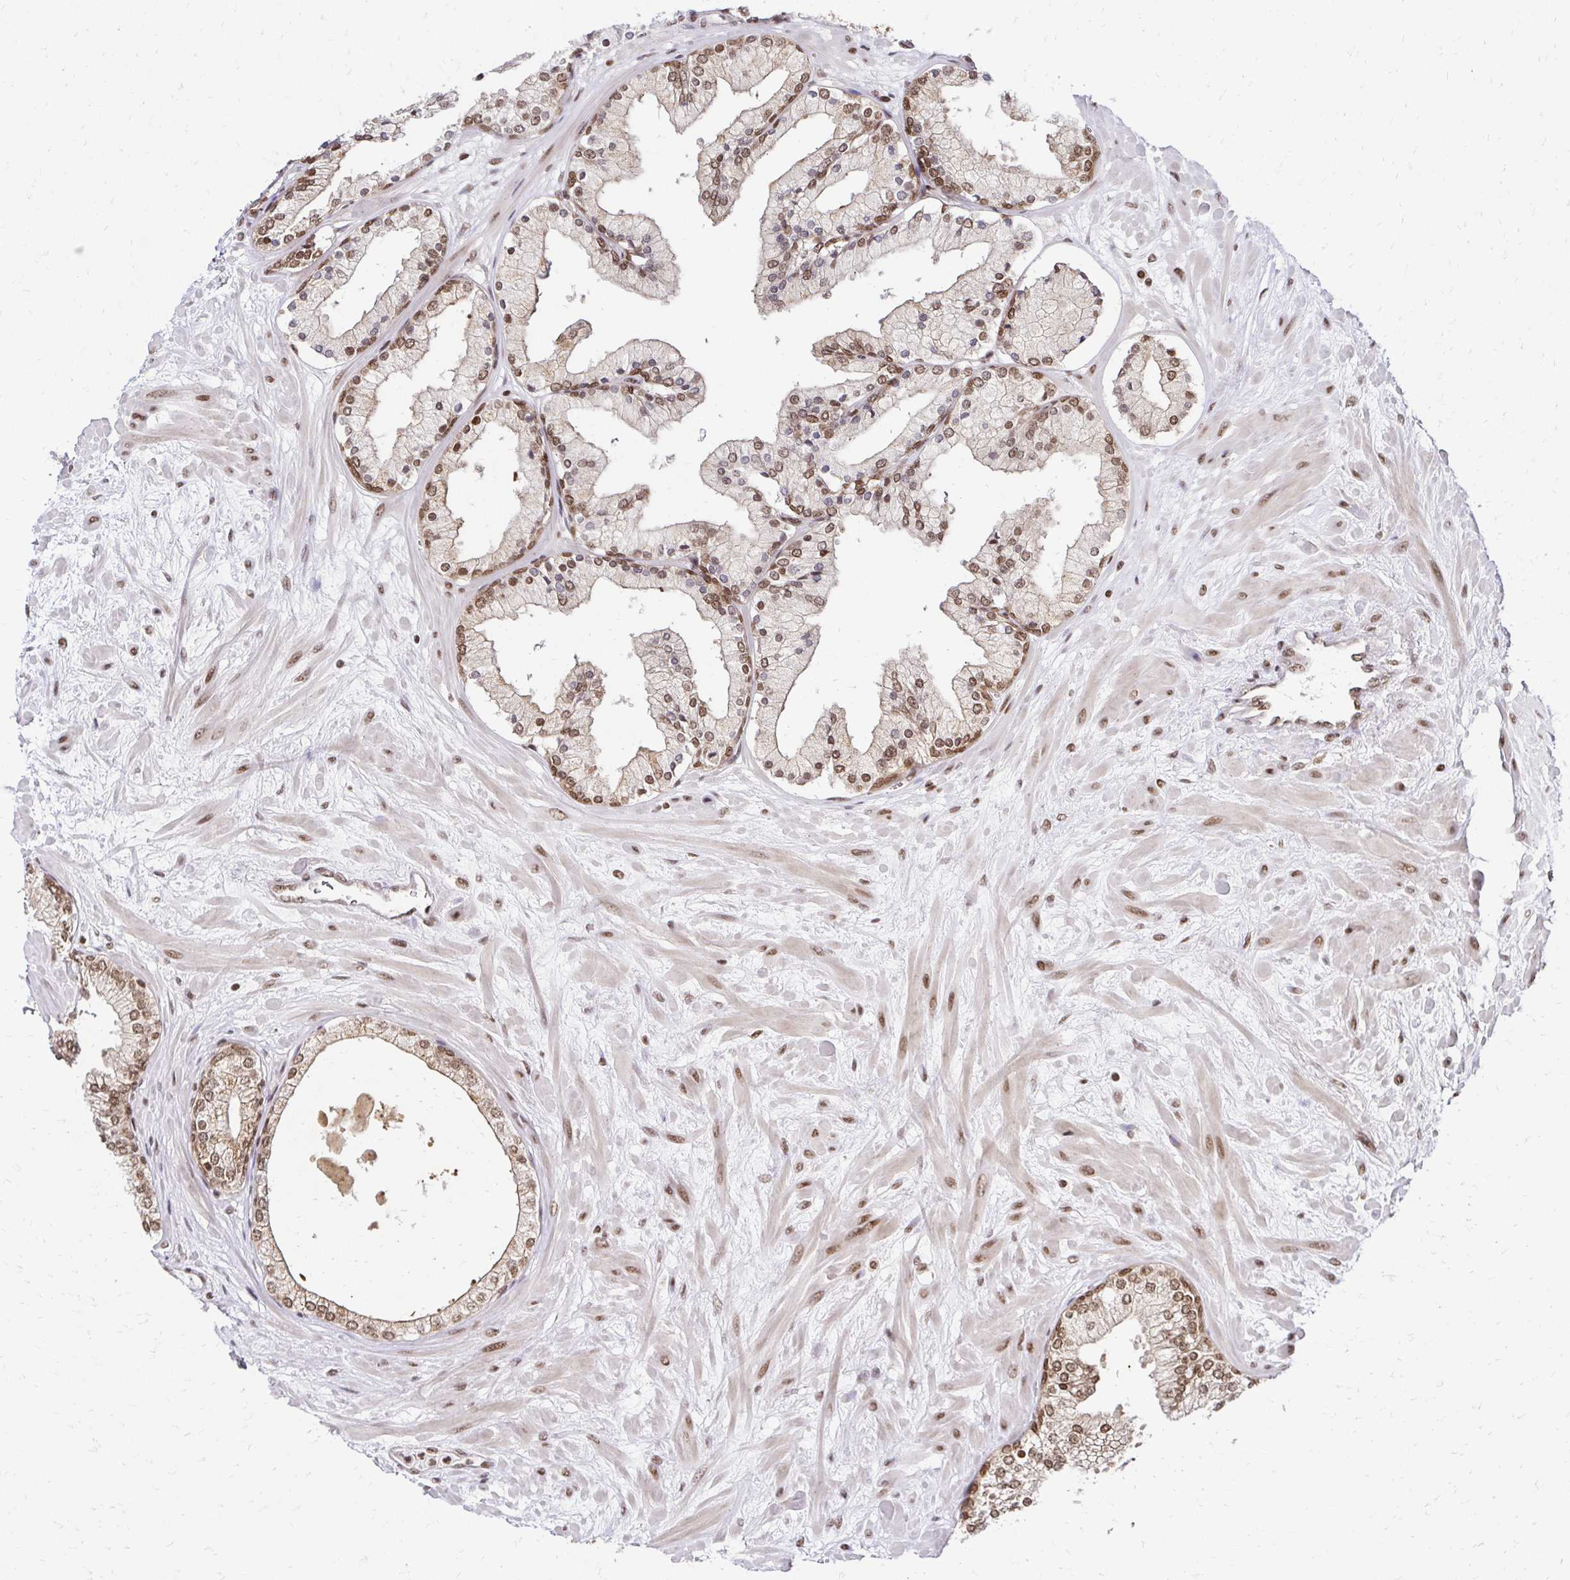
{"staining": {"intensity": "moderate", "quantity": ">75%", "location": "nuclear"}, "tissue": "prostate", "cell_type": "Glandular cells", "image_type": "normal", "snomed": [{"axis": "morphology", "description": "Normal tissue, NOS"}, {"axis": "topography", "description": "Prostate"}, {"axis": "topography", "description": "Peripheral nerve tissue"}], "caption": "Moderate nuclear expression for a protein is seen in approximately >75% of glandular cells of normal prostate using IHC.", "gene": "GLYR1", "patient": {"sex": "male", "age": 61}}